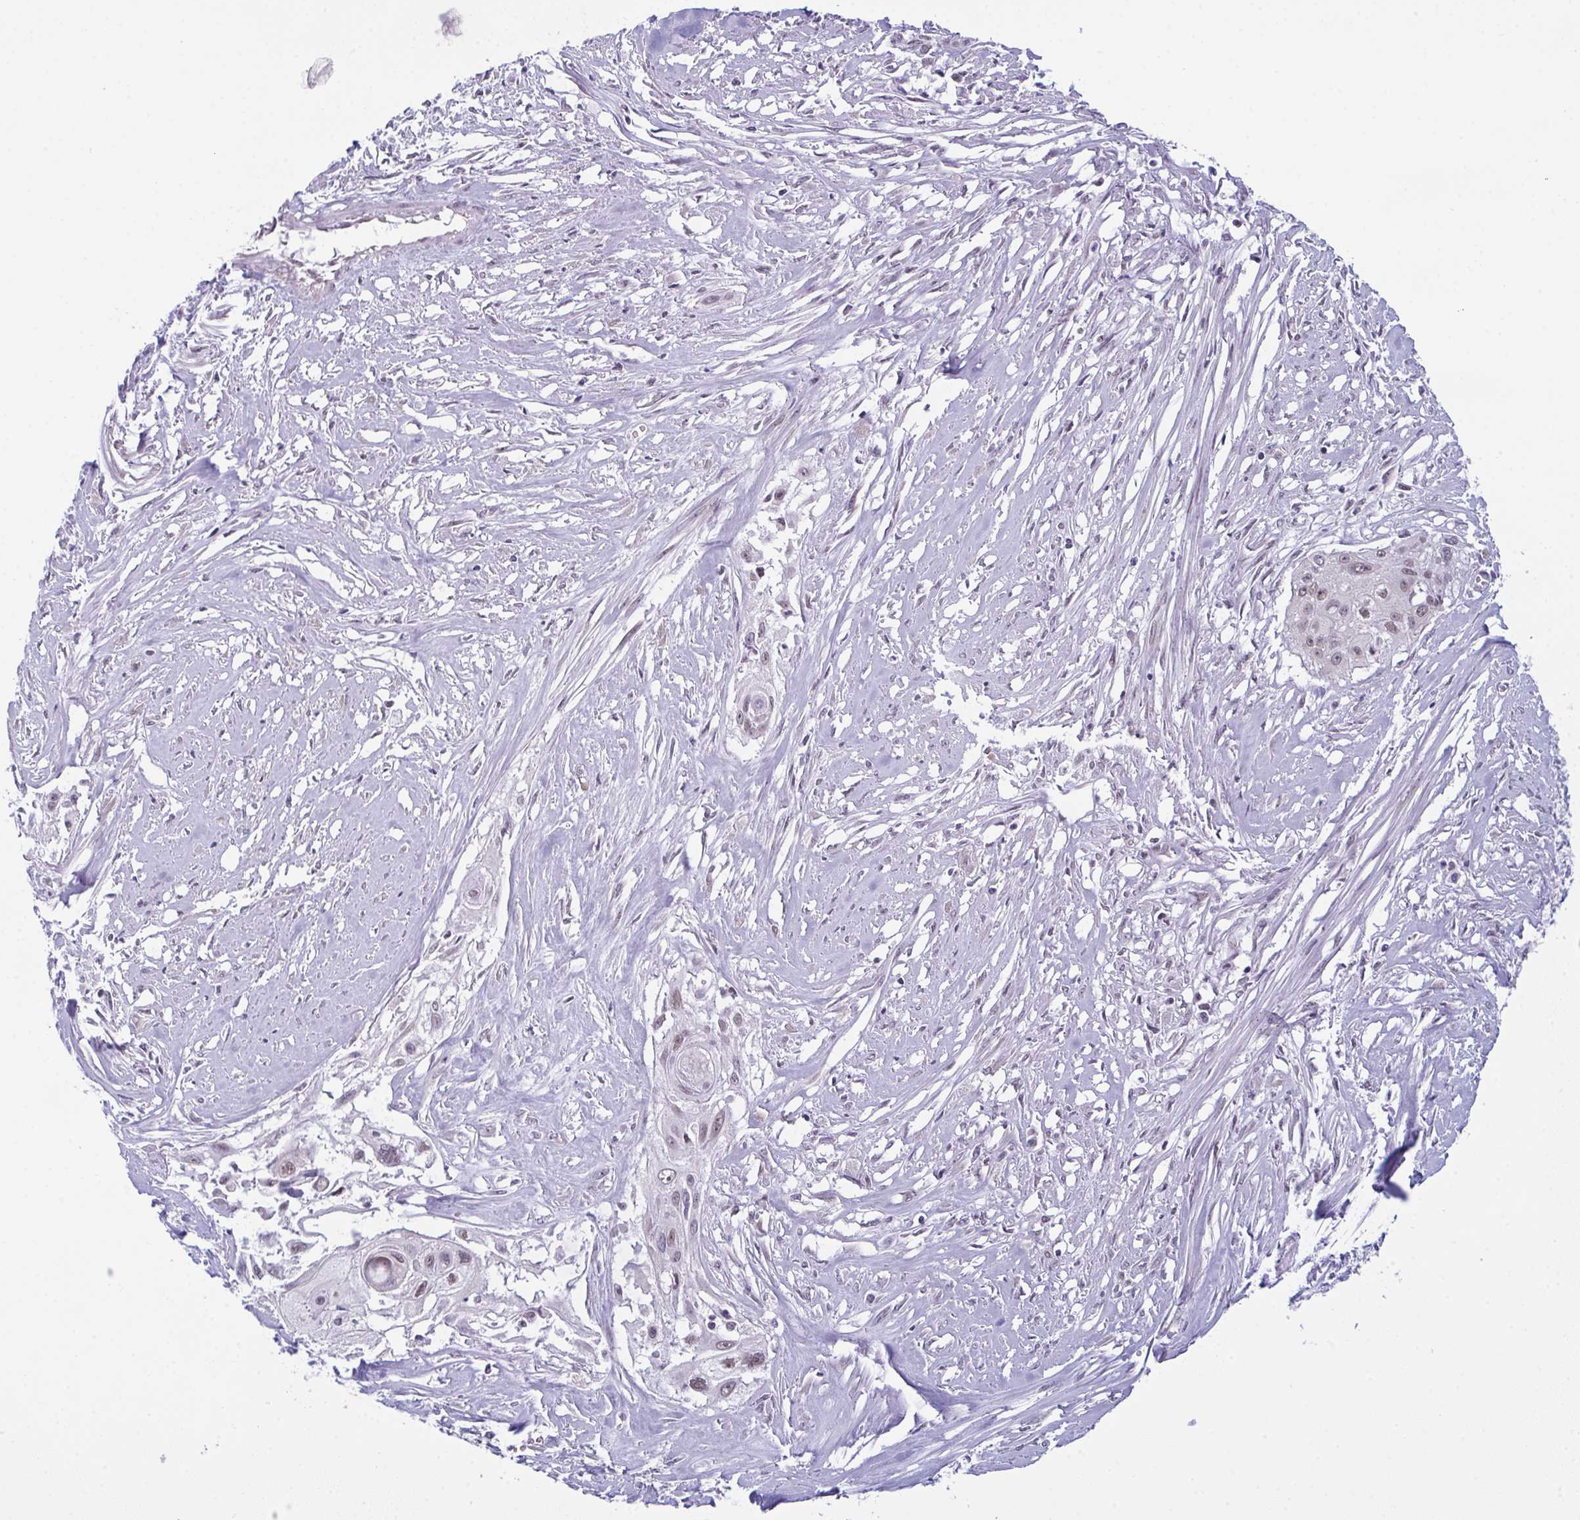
{"staining": {"intensity": "weak", "quantity": ">75%", "location": "nuclear"}, "tissue": "cervical cancer", "cell_type": "Tumor cells", "image_type": "cancer", "snomed": [{"axis": "morphology", "description": "Squamous cell carcinoma, NOS"}, {"axis": "topography", "description": "Cervix"}], "caption": "This is an image of immunohistochemistry staining of cervical cancer, which shows weak staining in the nuclear of tumor cells.", "gene": "RBM7", "patient": {"sex": "female", "age": 49}}